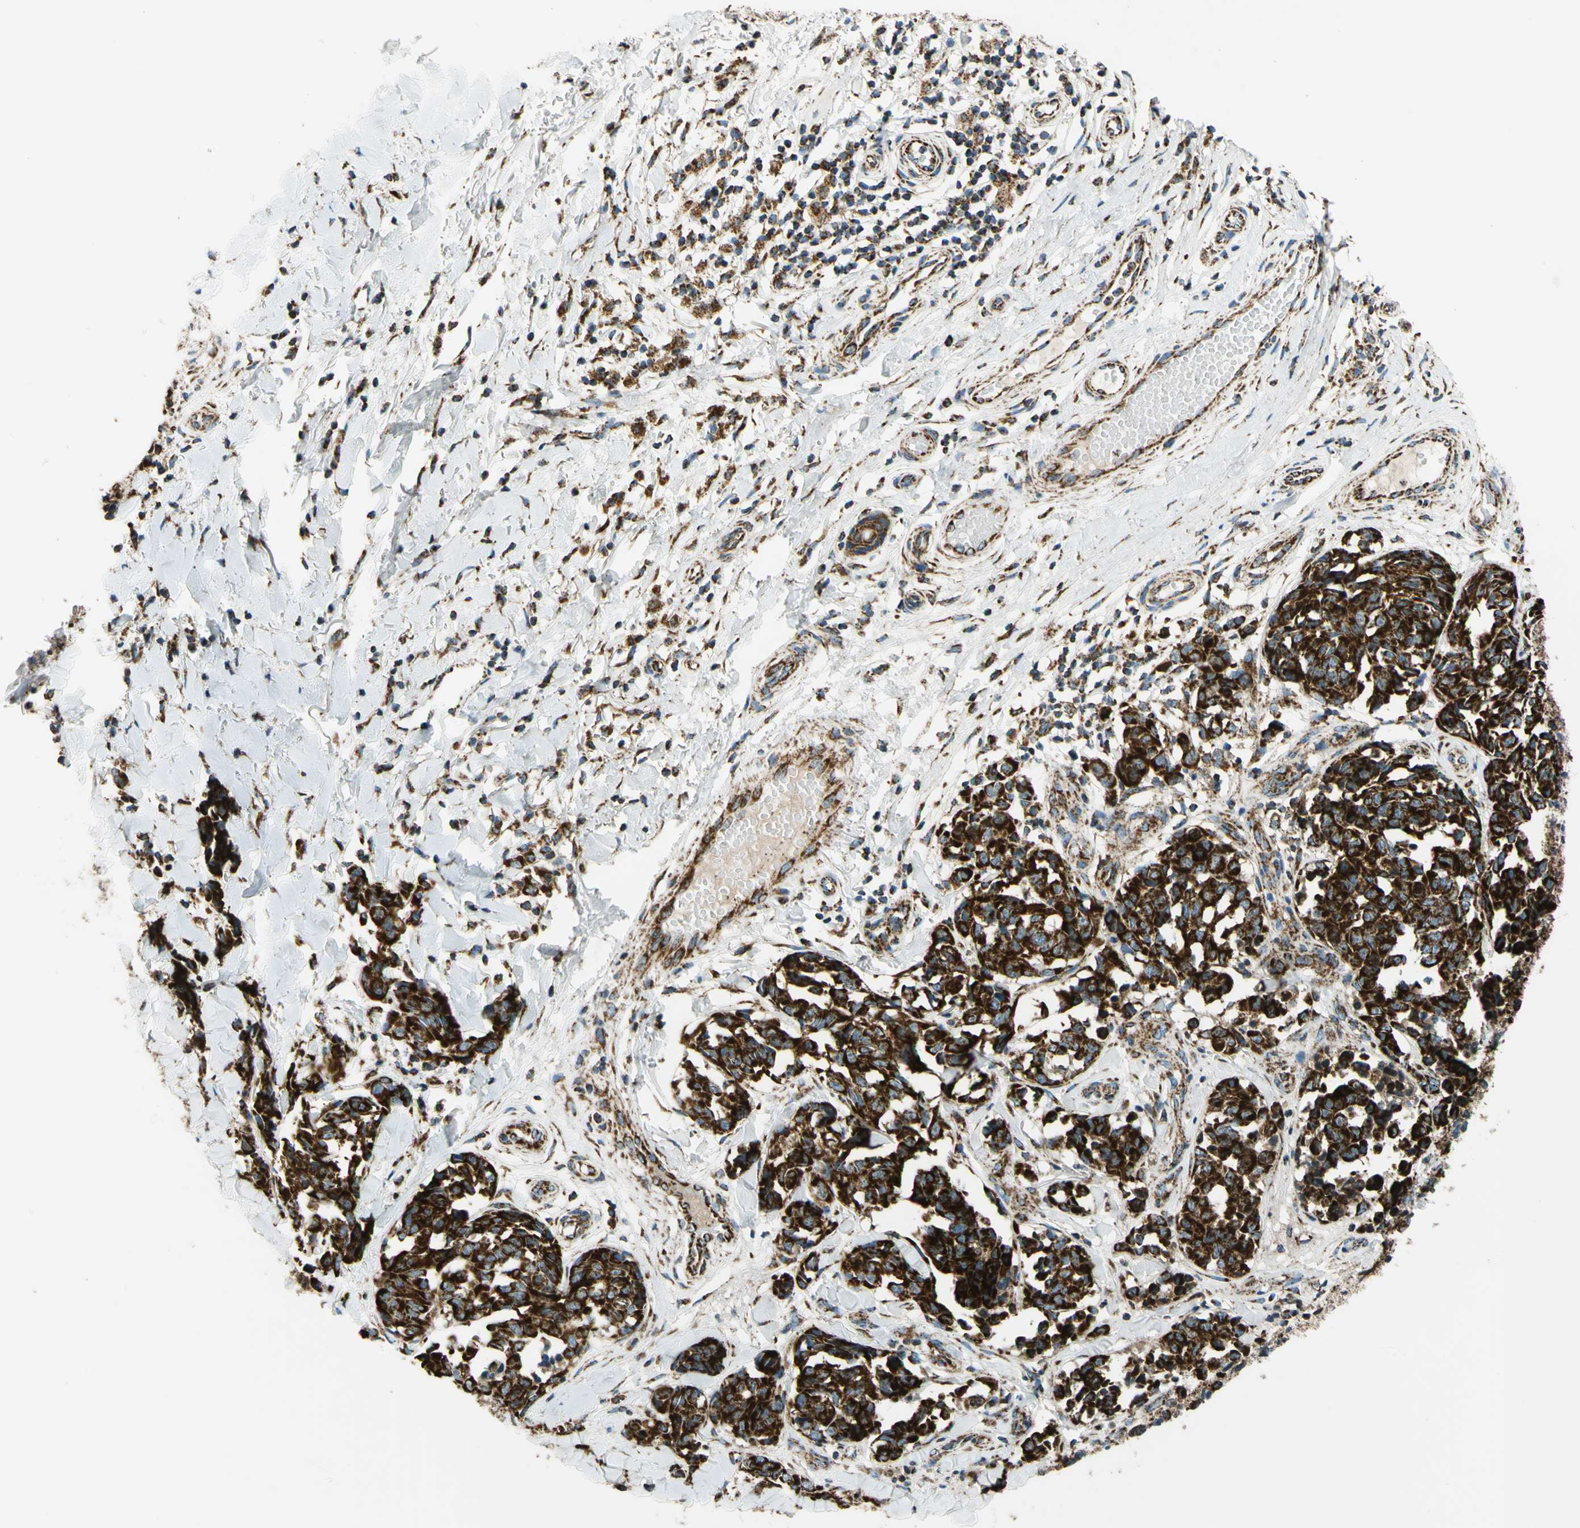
{"staining": {"intensity": "strong", "quantity": ">75%", "location": "cytoplasmic/membranous"}, "tissue": "melanoma", "cell_type": "Tumor cells", "image_type": "cancer", "snomed": [{"axis": "morphology", "description": "Malignant melanoma, NOS"}, {"axis": "topography", "description": "Skin"}], "caption": "This histopathology image exhibits immunohistochemistry (IHC) staining of human malignant melanoma, with high strong cytoplasmic/membranous positivity in approximately >75% of tumor cells.", "gene": "MAVS", "patient": {"sex": "female", "age": 64}}